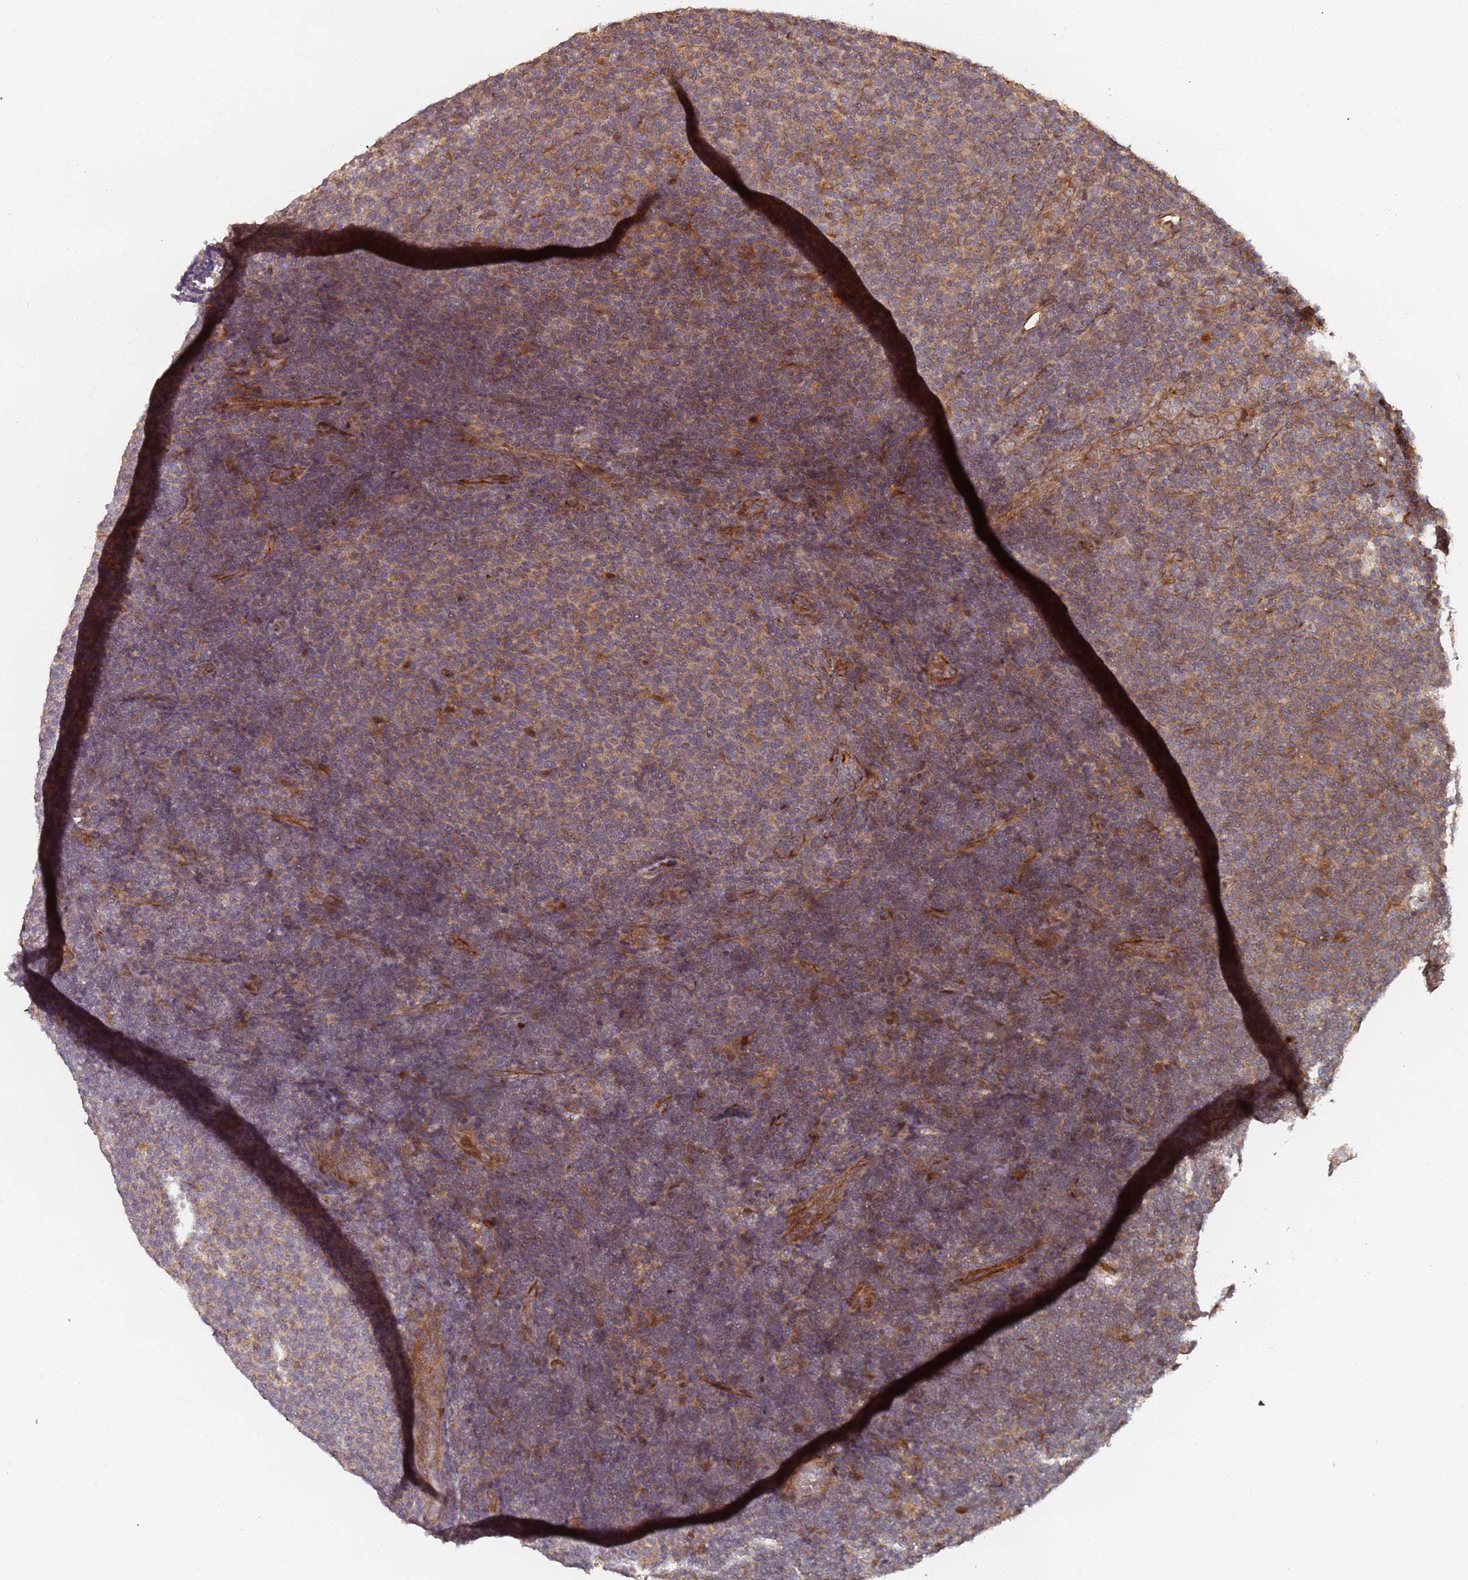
{"staining": {"intensity": "weak", "quantity": "25%-75%", "location": "cytoplasmic/membranous"}, "tissue": "lymphoma", "cell_type": "Tumor cells", "image_type": "cancer", "snomed": [{"axis": "morphology", "description": "Malignant lymphoma, non-Hodgkin's type, Low grade"}, {"axis": "topography", "description": "Lymph node"}], "caption": "DAB (3,3'-diaminobenzidine) immunohistochemical staining of human lymphoma shows weak cytoplasmic/membranous protein staining in approximately 25%-75% of tumor cells.", "gene": "SDCCAG8", "patient": {"sex": "male", "age": 66}}